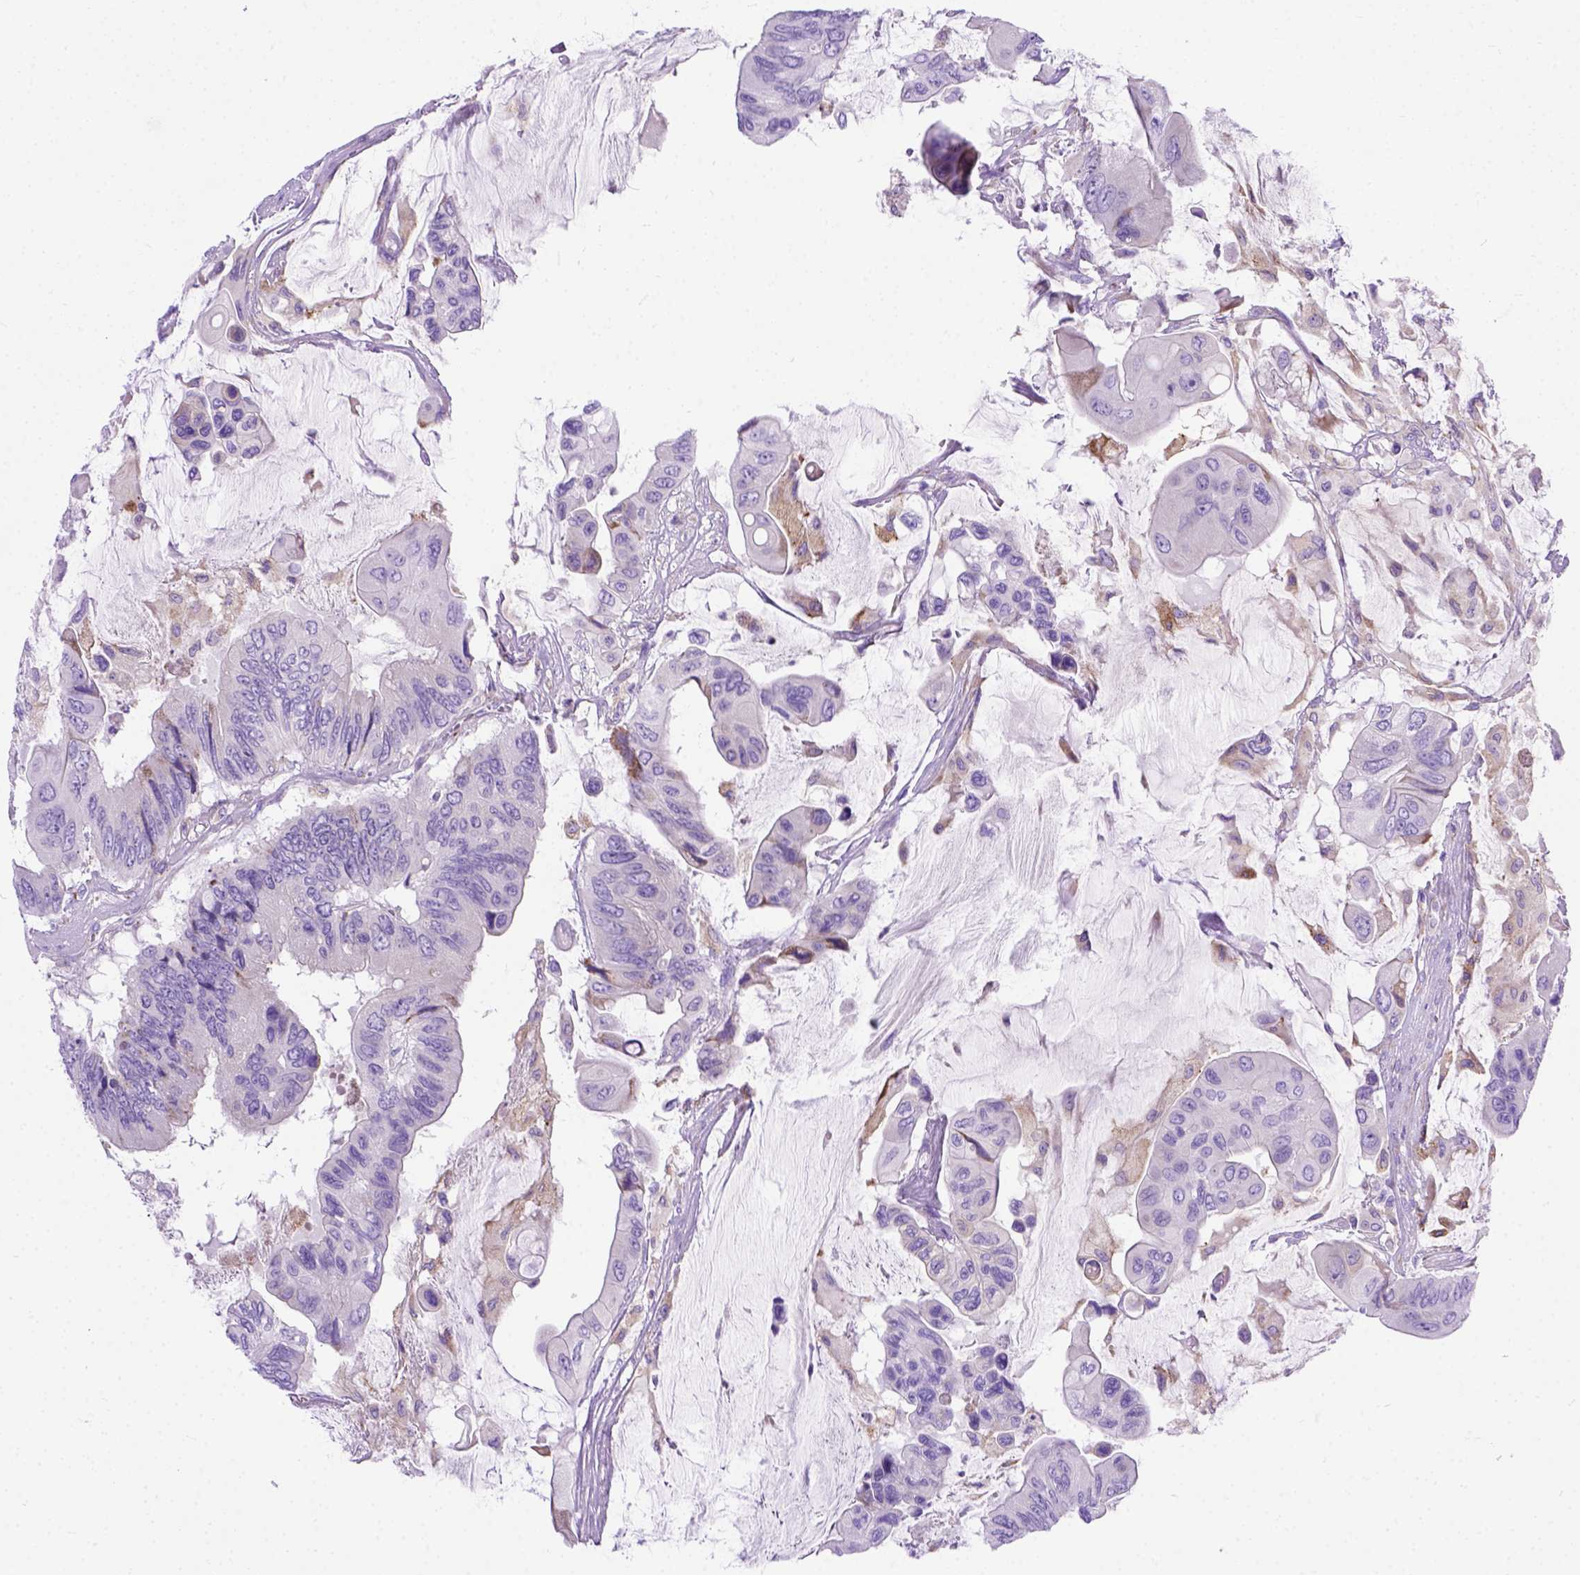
{"staining": {"intensity": "negative", "quantity": "none", "location": "none"}, "tissue": "colorectal cancer", "cell_type": "Tumor cells", "image_type": "cancer", "snomed": [{"axis": "morphology", "description": "Adenocarcinoma, NOS"}, {"axis": "topography", "description": "Rectum"}], "caption": "A high-resolution micrograph shows immunohistochemistry (IHC) staining of adenocarcinoma (colorectal), which exhibits no significant positivity in tumor cells.", "gene": "PLK4", "patient": {"sex": "male", "age": 63}}